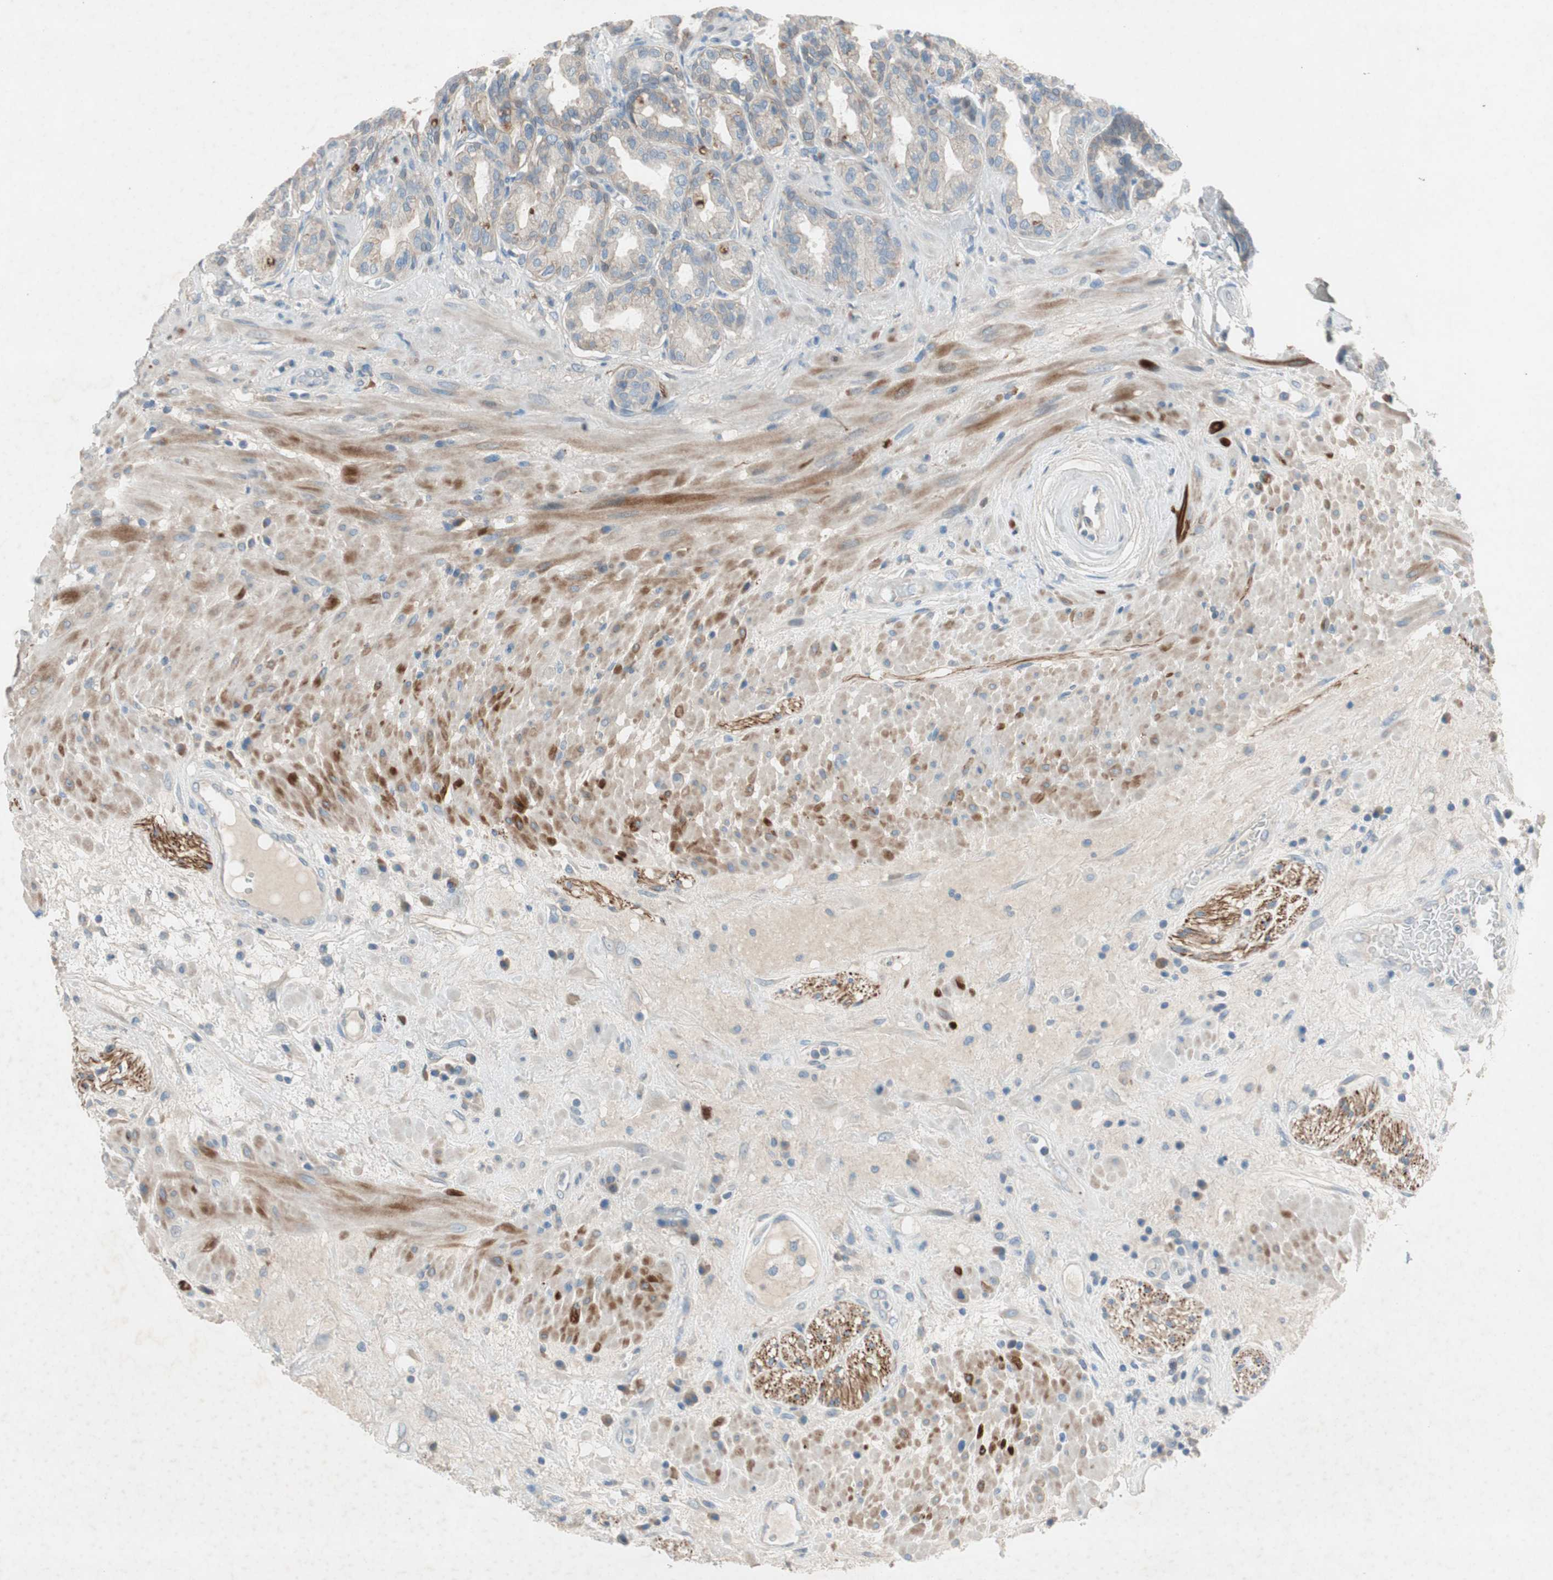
{"staining": {"intensity": "moderate", "quantity": "<25%", "location": "cytoplasmic/membranous"}, "tissue": "seminal vesicle", "cell_type": "Glandular cells", "image_type": "normal", "snomed": [{"axis": "morphology", "description": "Normal tissue, NOS"}, {"axis": "topography", "description": "Seminal veicle"}], "caption": "Brown immunohistochemical staining in benign seminal vesicle demonstrates moderate cytoplasmic/membranous positivity in approximately <25% of glandular cells. Using DAB (3,3'-diaminobenzidine) (brown) and hematoxylin (blue) stains, captured at high magnification using brightfield microscopy.", "gene": "PRRG4", "patient": {"sex": "male", "age": 61}}